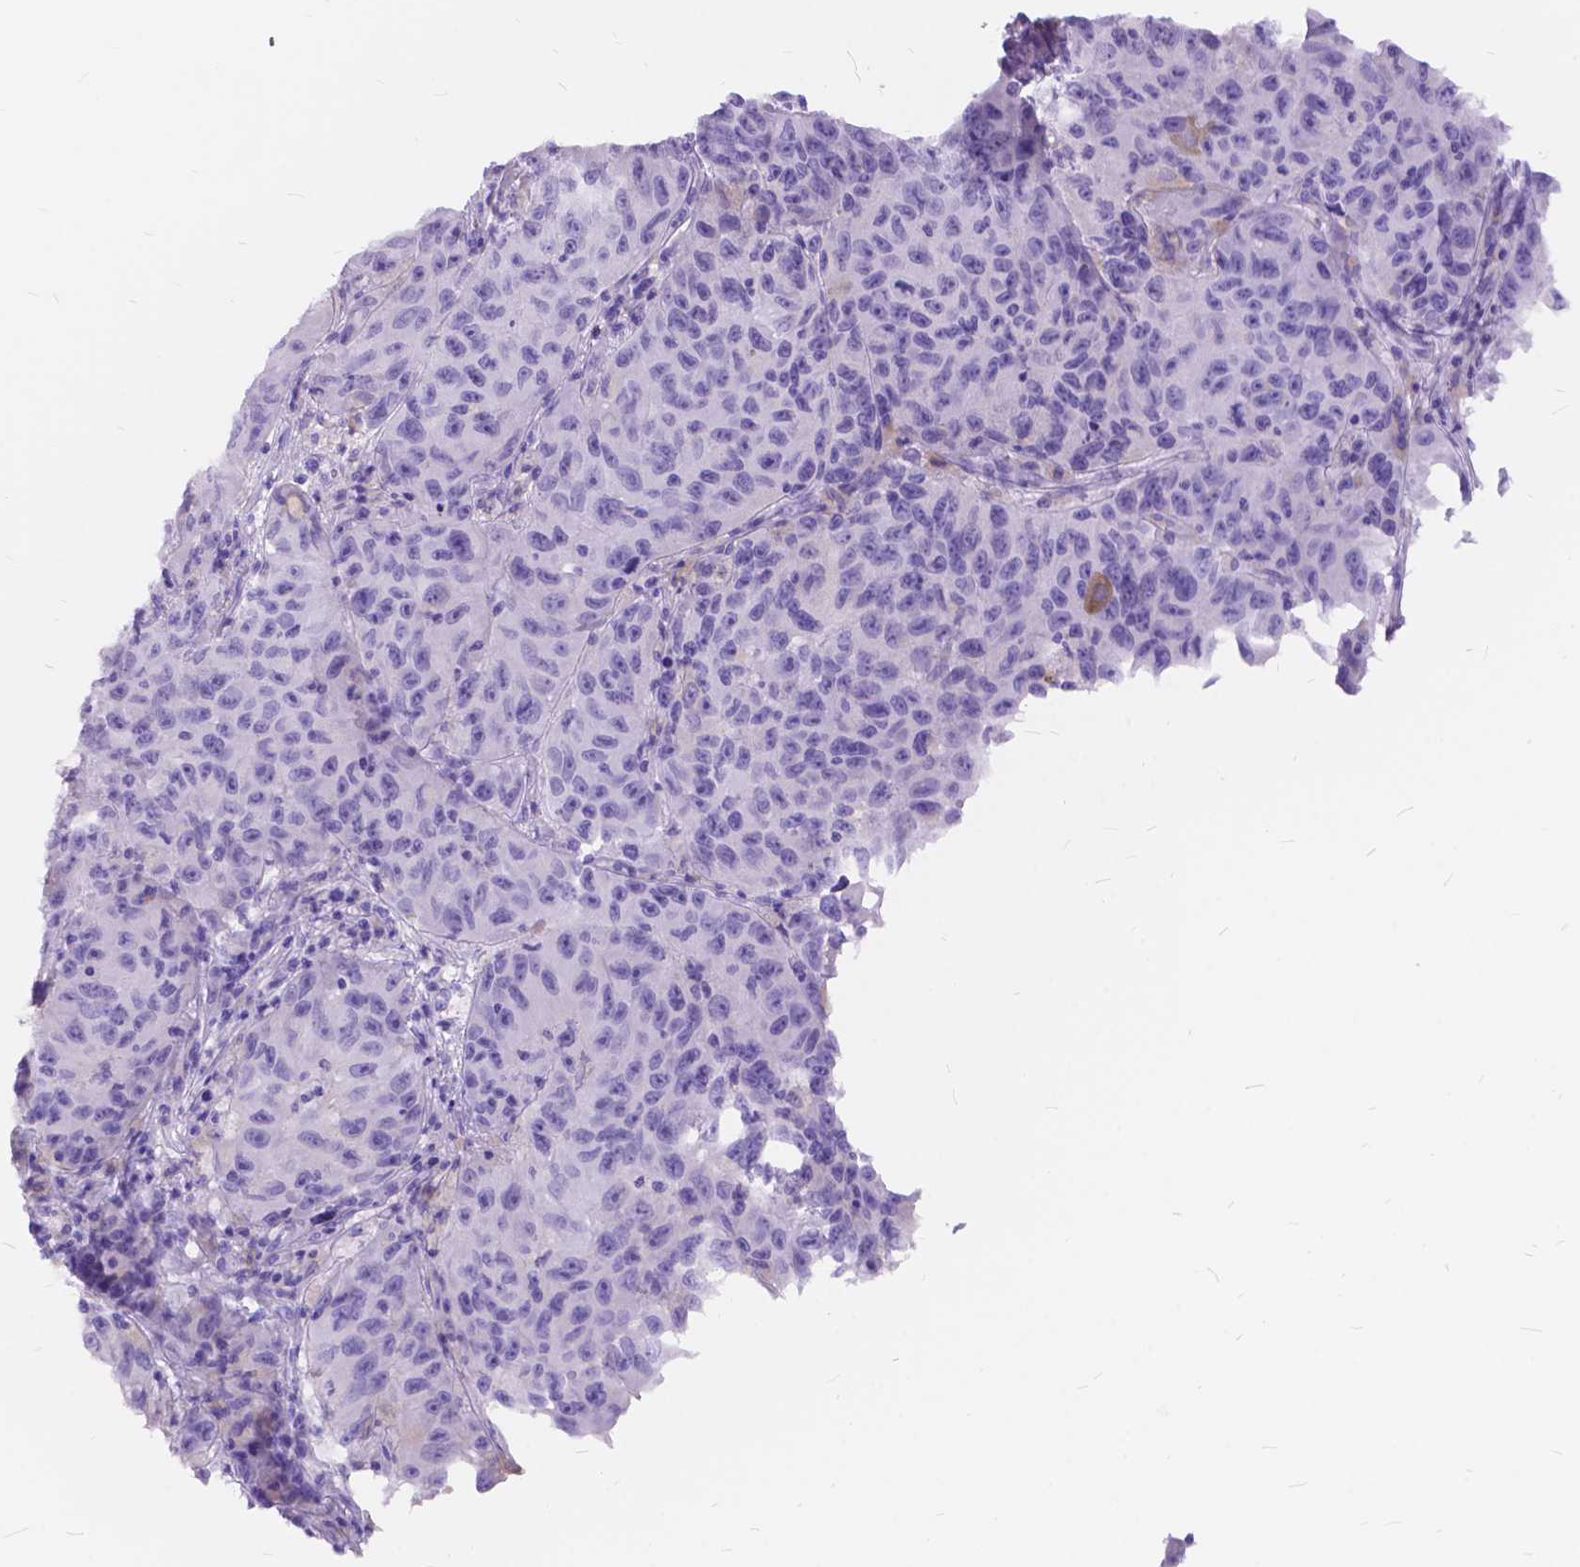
{"staining": {"intensity": "negative", "quantity": "none", "location": "none"}, "tissue": "melanoma", "cell_type": "Tumor cells", "image_type": "cancer", "snomed": [{"axis": "morphology", "description": "Malignant melanoma, NOS"}, {"axis": "topography", "description": "Vulva, labia, clitoris and Bartholin´s gland, NO"}], "caption": "IHC image of human melanoma stained for a protein (brown), which shows no staining in tumor cells.", "gene": "FOXL2", "patient": {"sex": "female", "age": 75}}